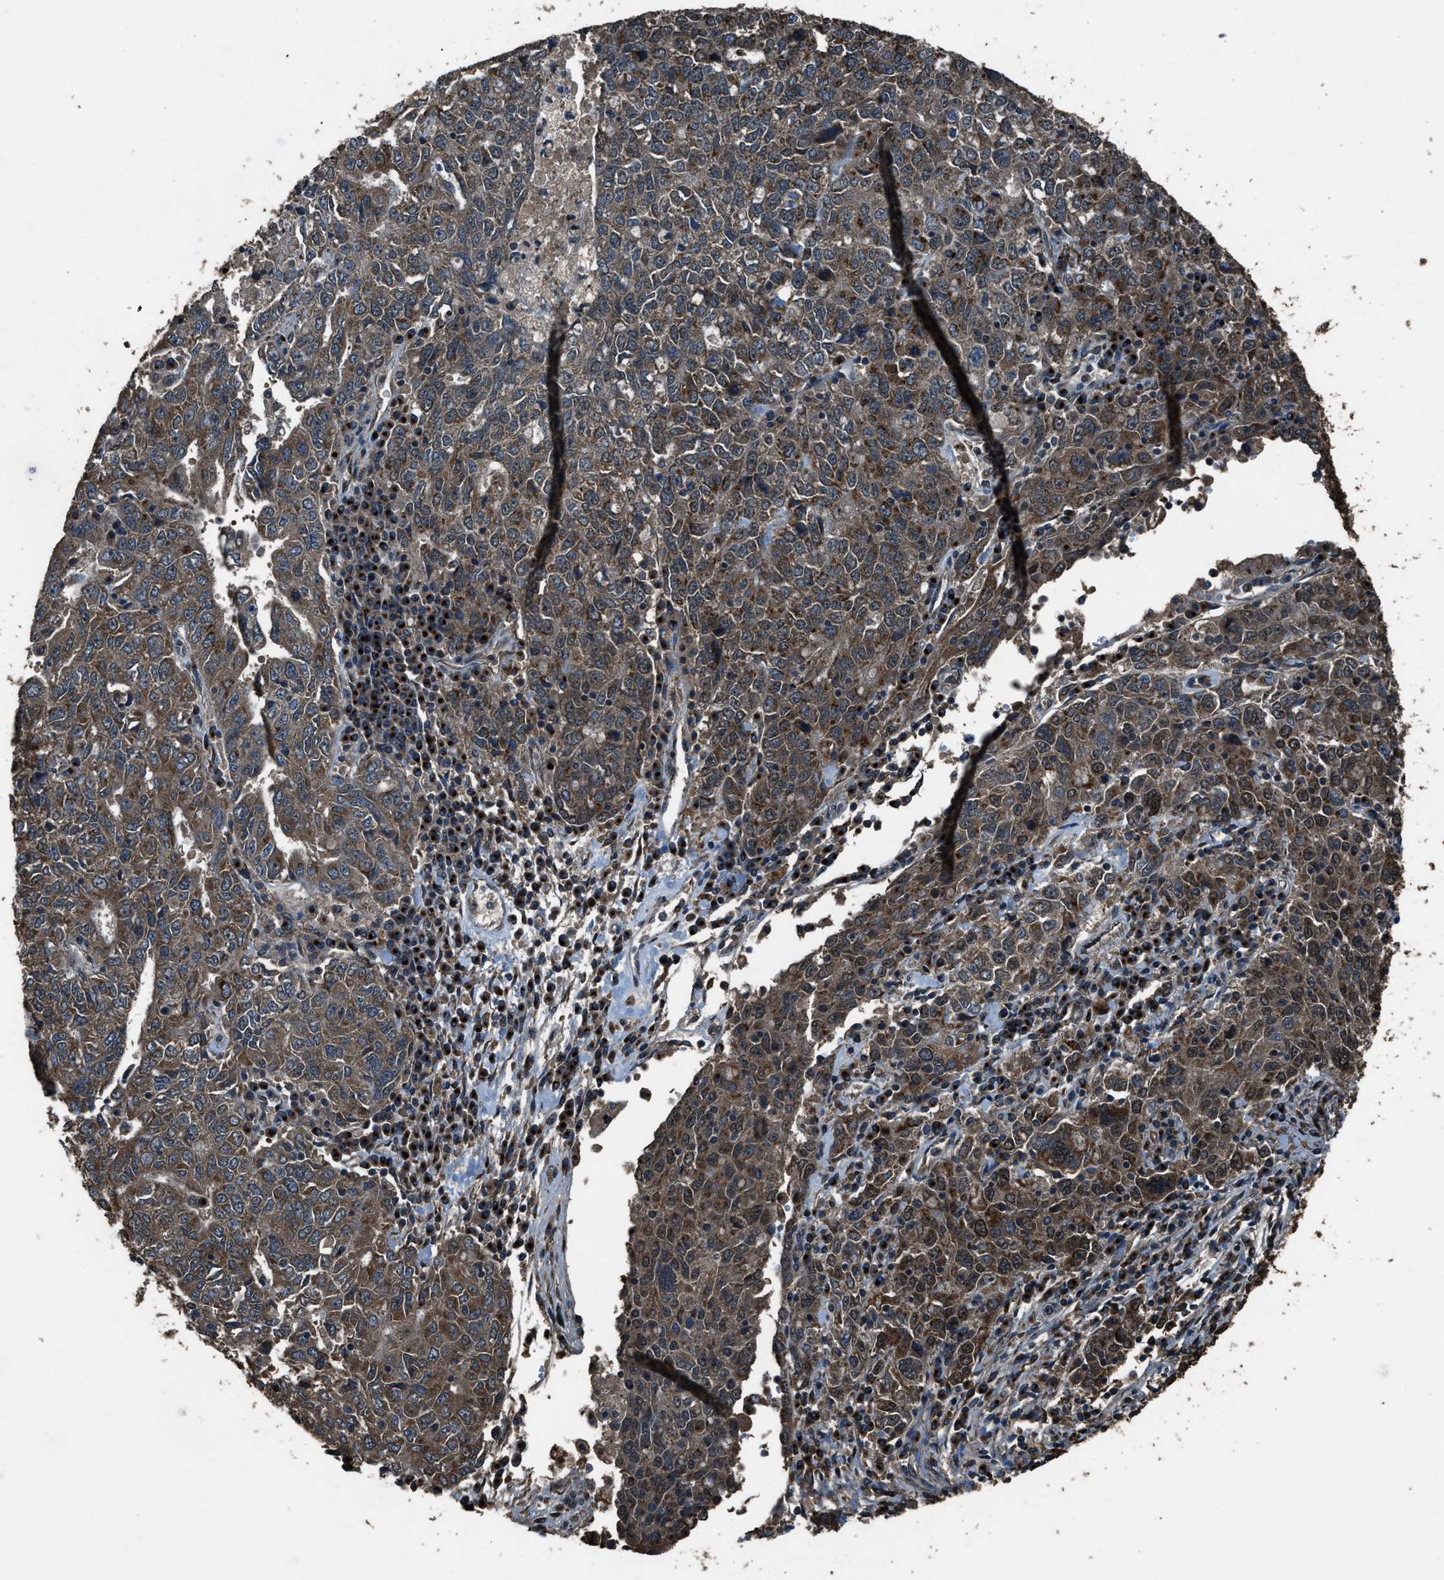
{"staining": {"intensity": "strong", "quantity": "25%-75%", "location": "cytoplasmic/membranous"}, "tissue": "ovarian cancer", "cell_type": "Tumor cells", "image_type": "cancer", "snomed": [{"axis": "morphology", "description": "Carcinoma, endometroid"}, {"axis": "topography", "description": "Ovary"}], "caption": "Human ovarian endometroid carcinoma stained for a protein (brown) demonstrates strong cytoplasmic/membranous positive expression in approximately 25%-75% of tumor cells.", "gene": "SLC38A10", "patient": {"sex": "female", "age": 62}}